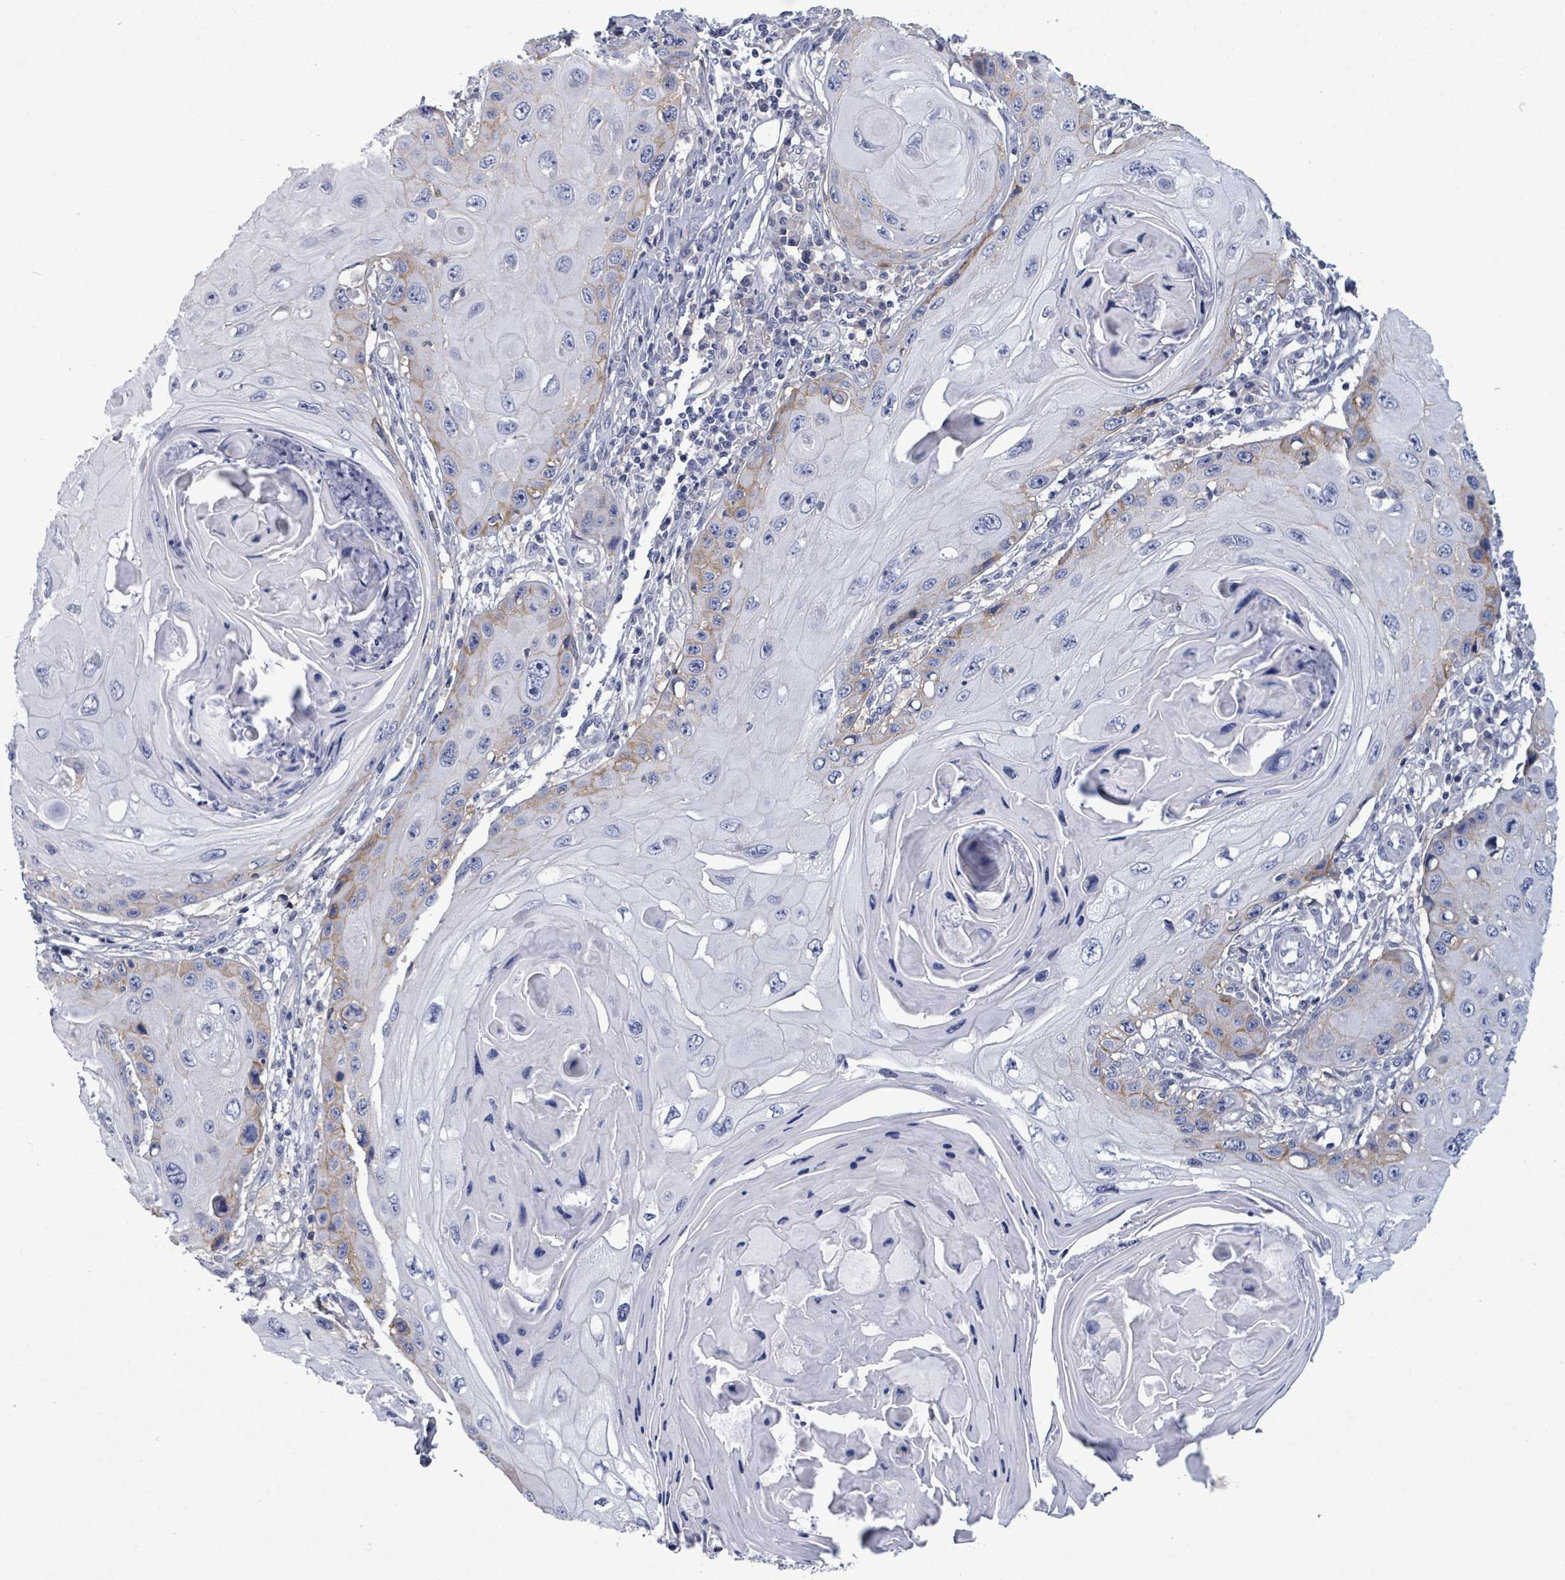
{"staining": {"intensity": "moderate", "quantity": "<25%", "location": "cytoplasmic/membranous"}, "tissue": "skin cancer", "cell_type": "Tumor cells", "image_type": "cancer", "snomed": [{"axis": "morphology", "description": "Squamous cell carcinoma, NOS"}, {"axis": "topography", "description": "Skin"}, {"axis": "topography", "description": "Vulva"}], "caption": "This is an image of IHC staining of skin cancer (squamous cell carcinoma), which shows moderate staining in the cytoplasmic/membranous of tumor cells.", "gene": "BSG", "patient": {"sex": "female", "age": 44}}